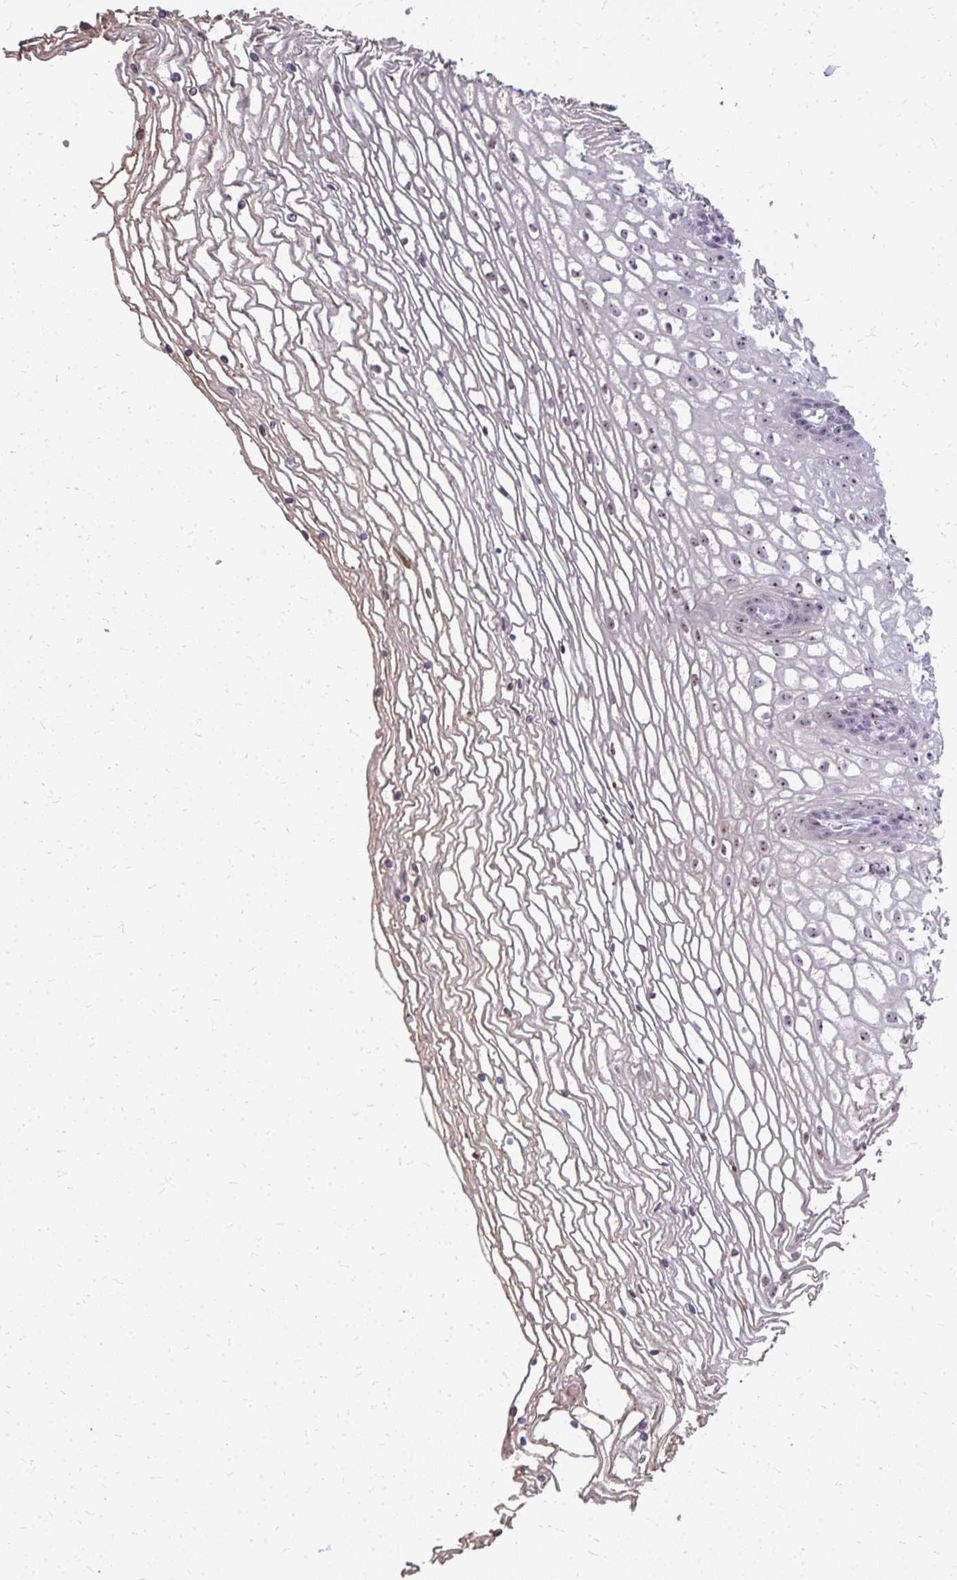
{"staining": {"intensity": "weak", "quantity": "<25%", "location": "cytoplasmic/membranous"}, "tissue": "cervix", "cell_type": "Glandular cells", "image_type": "normal", "snomed": [{"axis": "morphology", "description": "Normal tissue, NOS"}, {"axis": "topography", "description": "Cervix"}], "caption": "Immunohistochemical staining of benign human cervix reveals no significant positivity in glandular cells.", "gene": "FAM9A", "patient": {"sex": "female", "age": 36}}